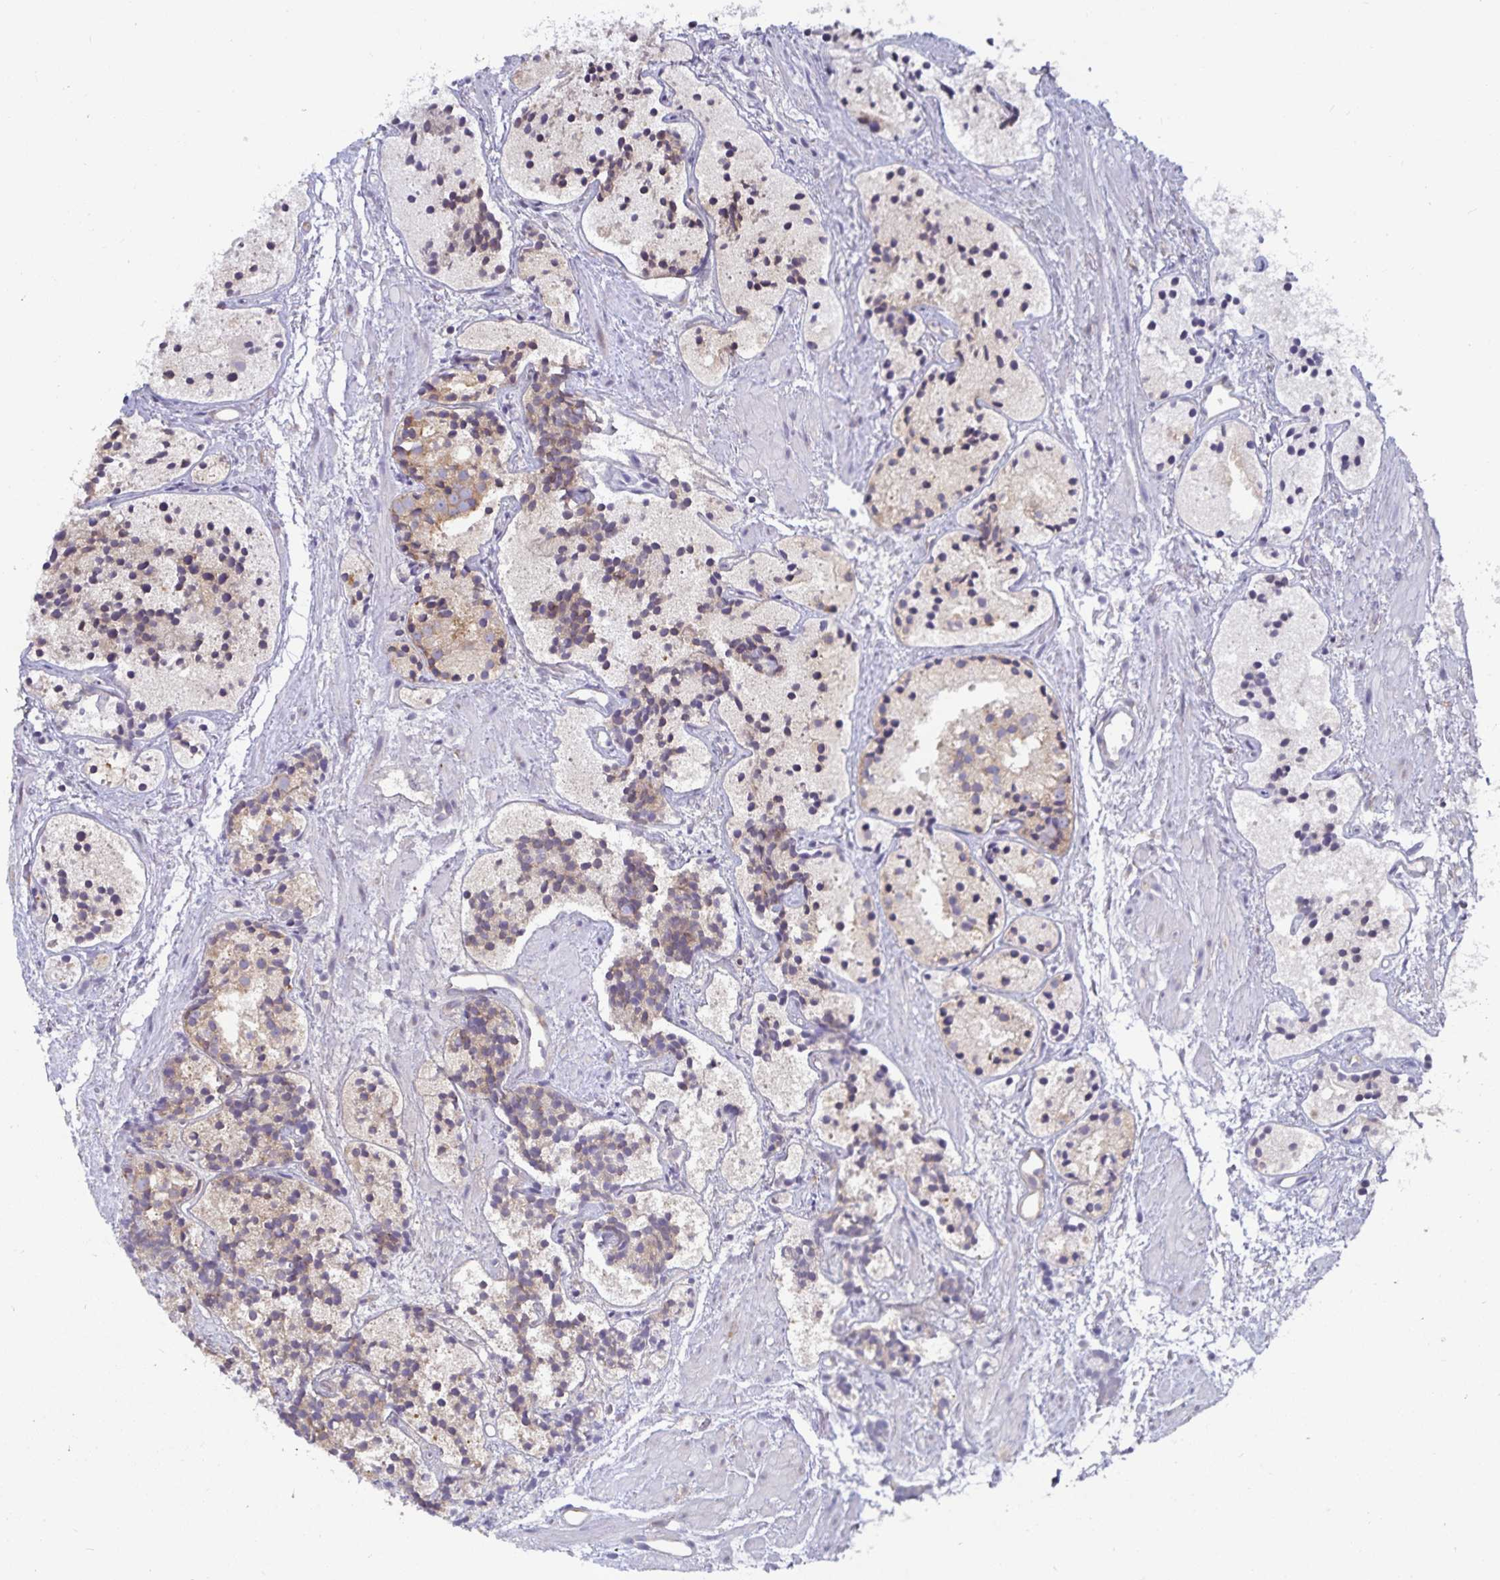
{"staining": {"intensity": "weak", "quantity": ">75%", "location": "cytoplasmic/membranous"}, "tissue": "prostate cancer", "cell_type": "Tumor cells", "image_type": "cancer", "snomed": [{"axis": "morphology", "description": "Adenocarcinoma, High grade"}, {"axis": "topography", "description": "Prostate"}], "caption": "This micrograph demonstrates IHC staining of high-grade adenocarcinoma (prostate), with low weak cytoplasmic/membranous staining in approximately >75% of tumor cells.", "gene": "FAM120A", "patient": {"sex": "male", "age": 85}}